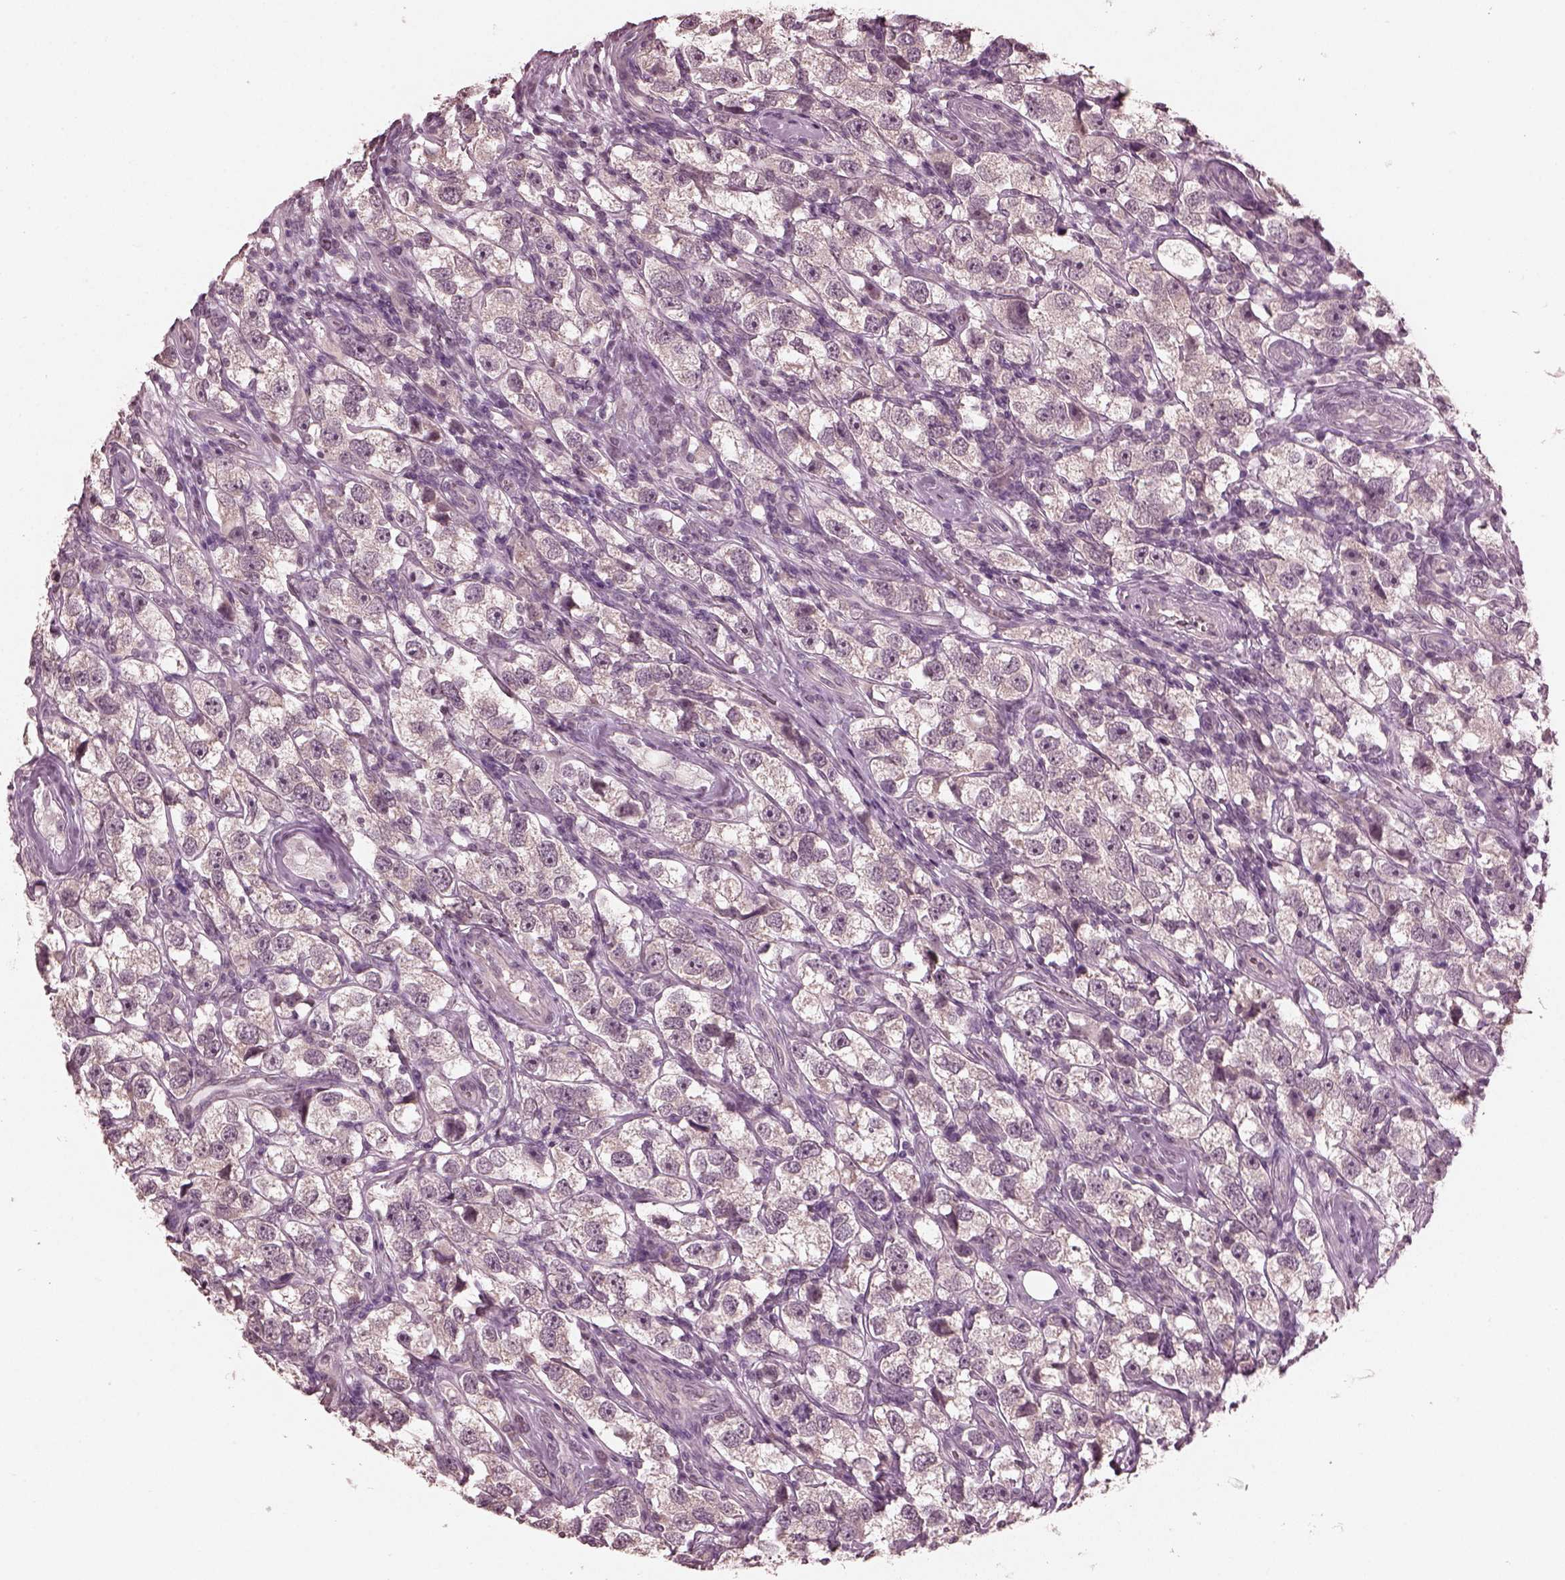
{"staining": {"intensity": "negative", "quantity": "none", "location": "none"}, "tissue": "testis cancer", "cell_type": "Tumor cells", "image_type": "cancer", "snomed": [{"axis": "morphology", "description": "Seminoma, NOS"}, {"axis": "topography", "description": "Testis"}], "caption": "Immunohistochemistry micrograph of testis cancer (seminoma) stained for a protein (brown), which exhibits no positivity in tumor cells.", "gene": "RGS7", "patient": {"sex": "male", "age": 26}}